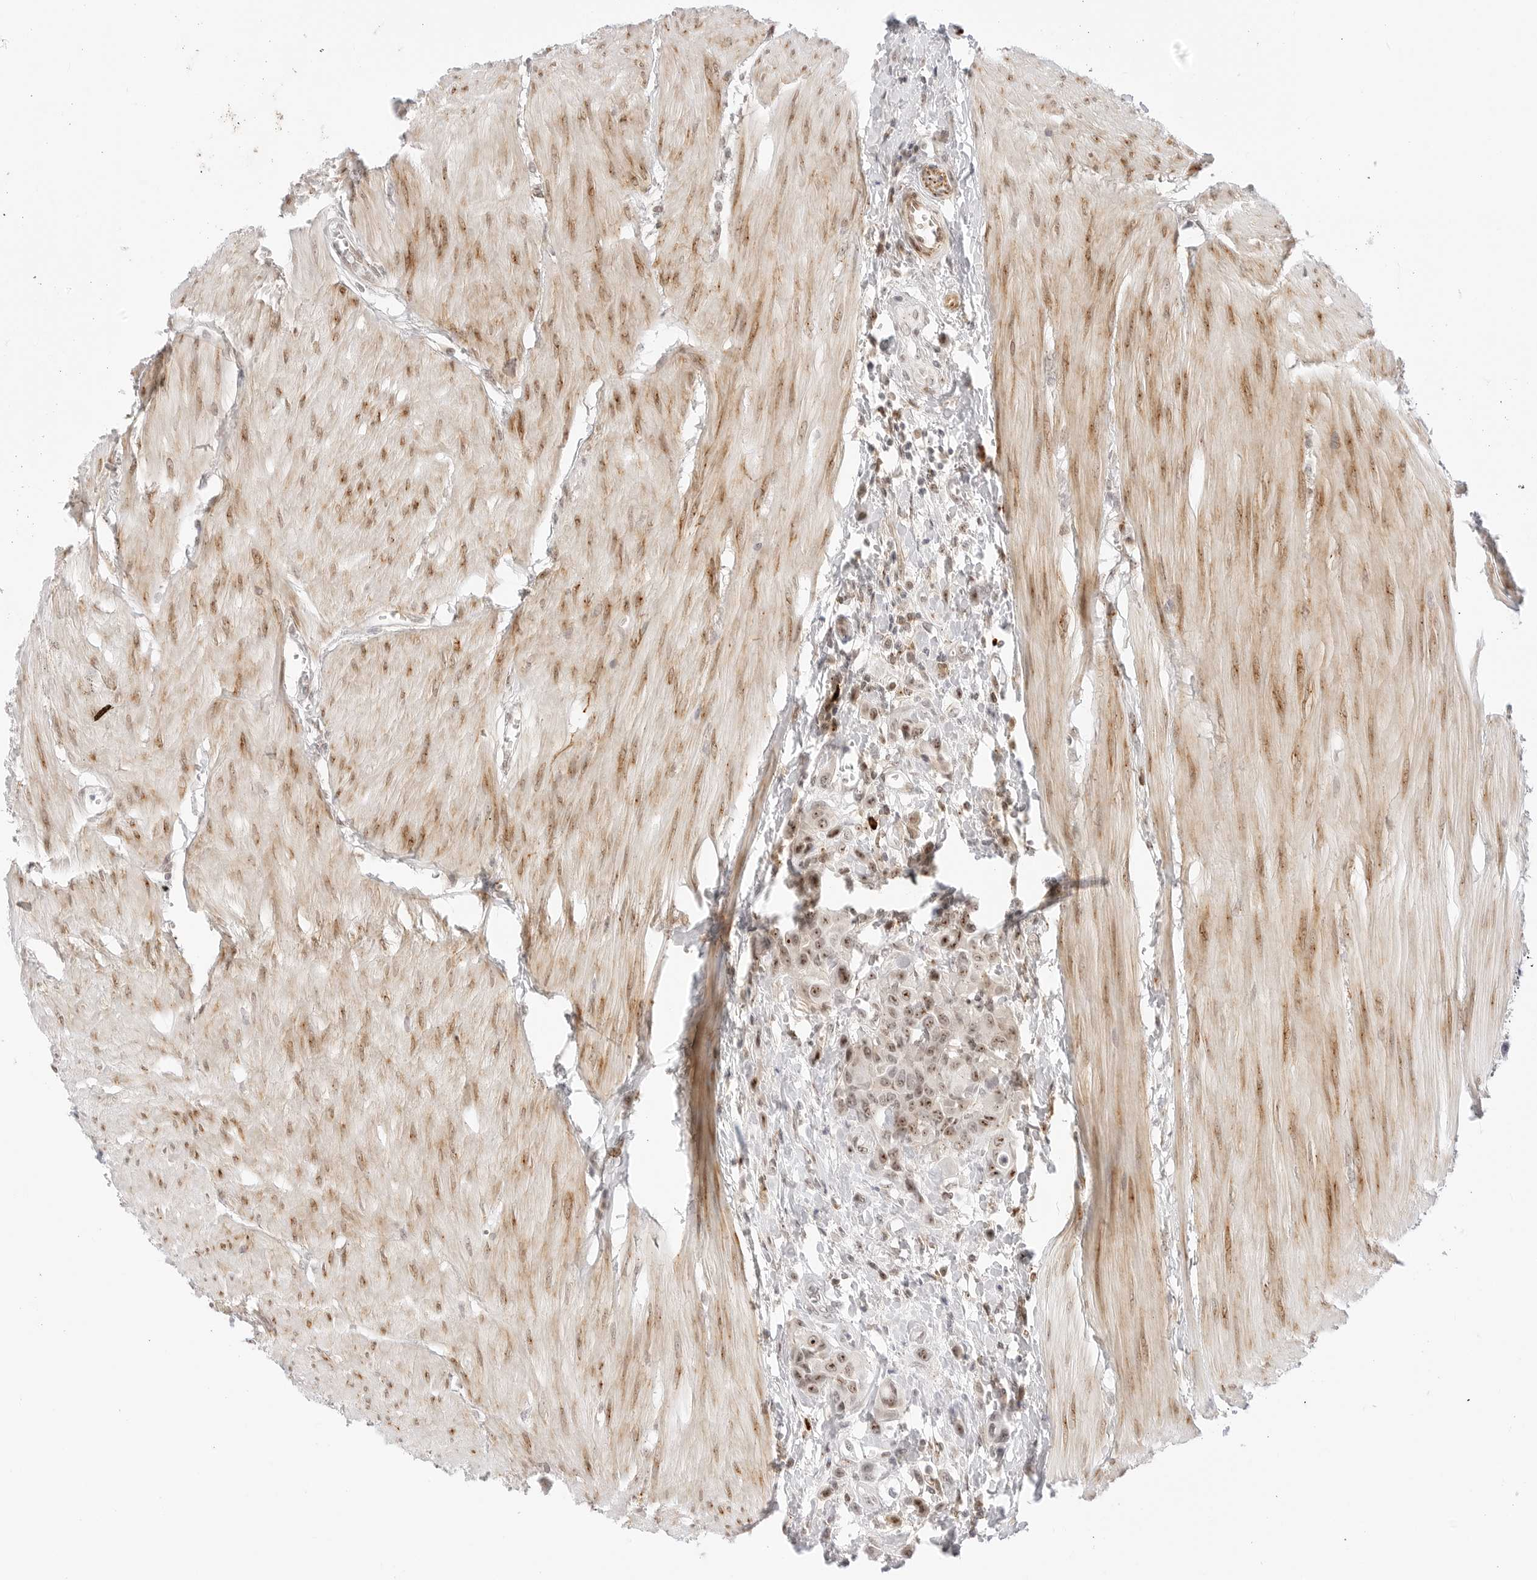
{"staining": {"intensity": "moderate", "quantity": "25%-75%", "location": "nuclear"}, "tissue": "urothelial cancer", "cell_type": "Tumor cells", "image_type": "cancer", "snomed": [{"axis": "morphology", "description": "Urothelial carcinoma, High grade"}, {"axis": "topography", "description": "Urinary bladder"}], "caption": "Urothelial carcinoma (high-grade) tissue exhibits moderate nuclear staining in approximately 25%-75% of tumor cells", "gene": "HIPK3", "patient": {"sex": "male", "age": 50}}